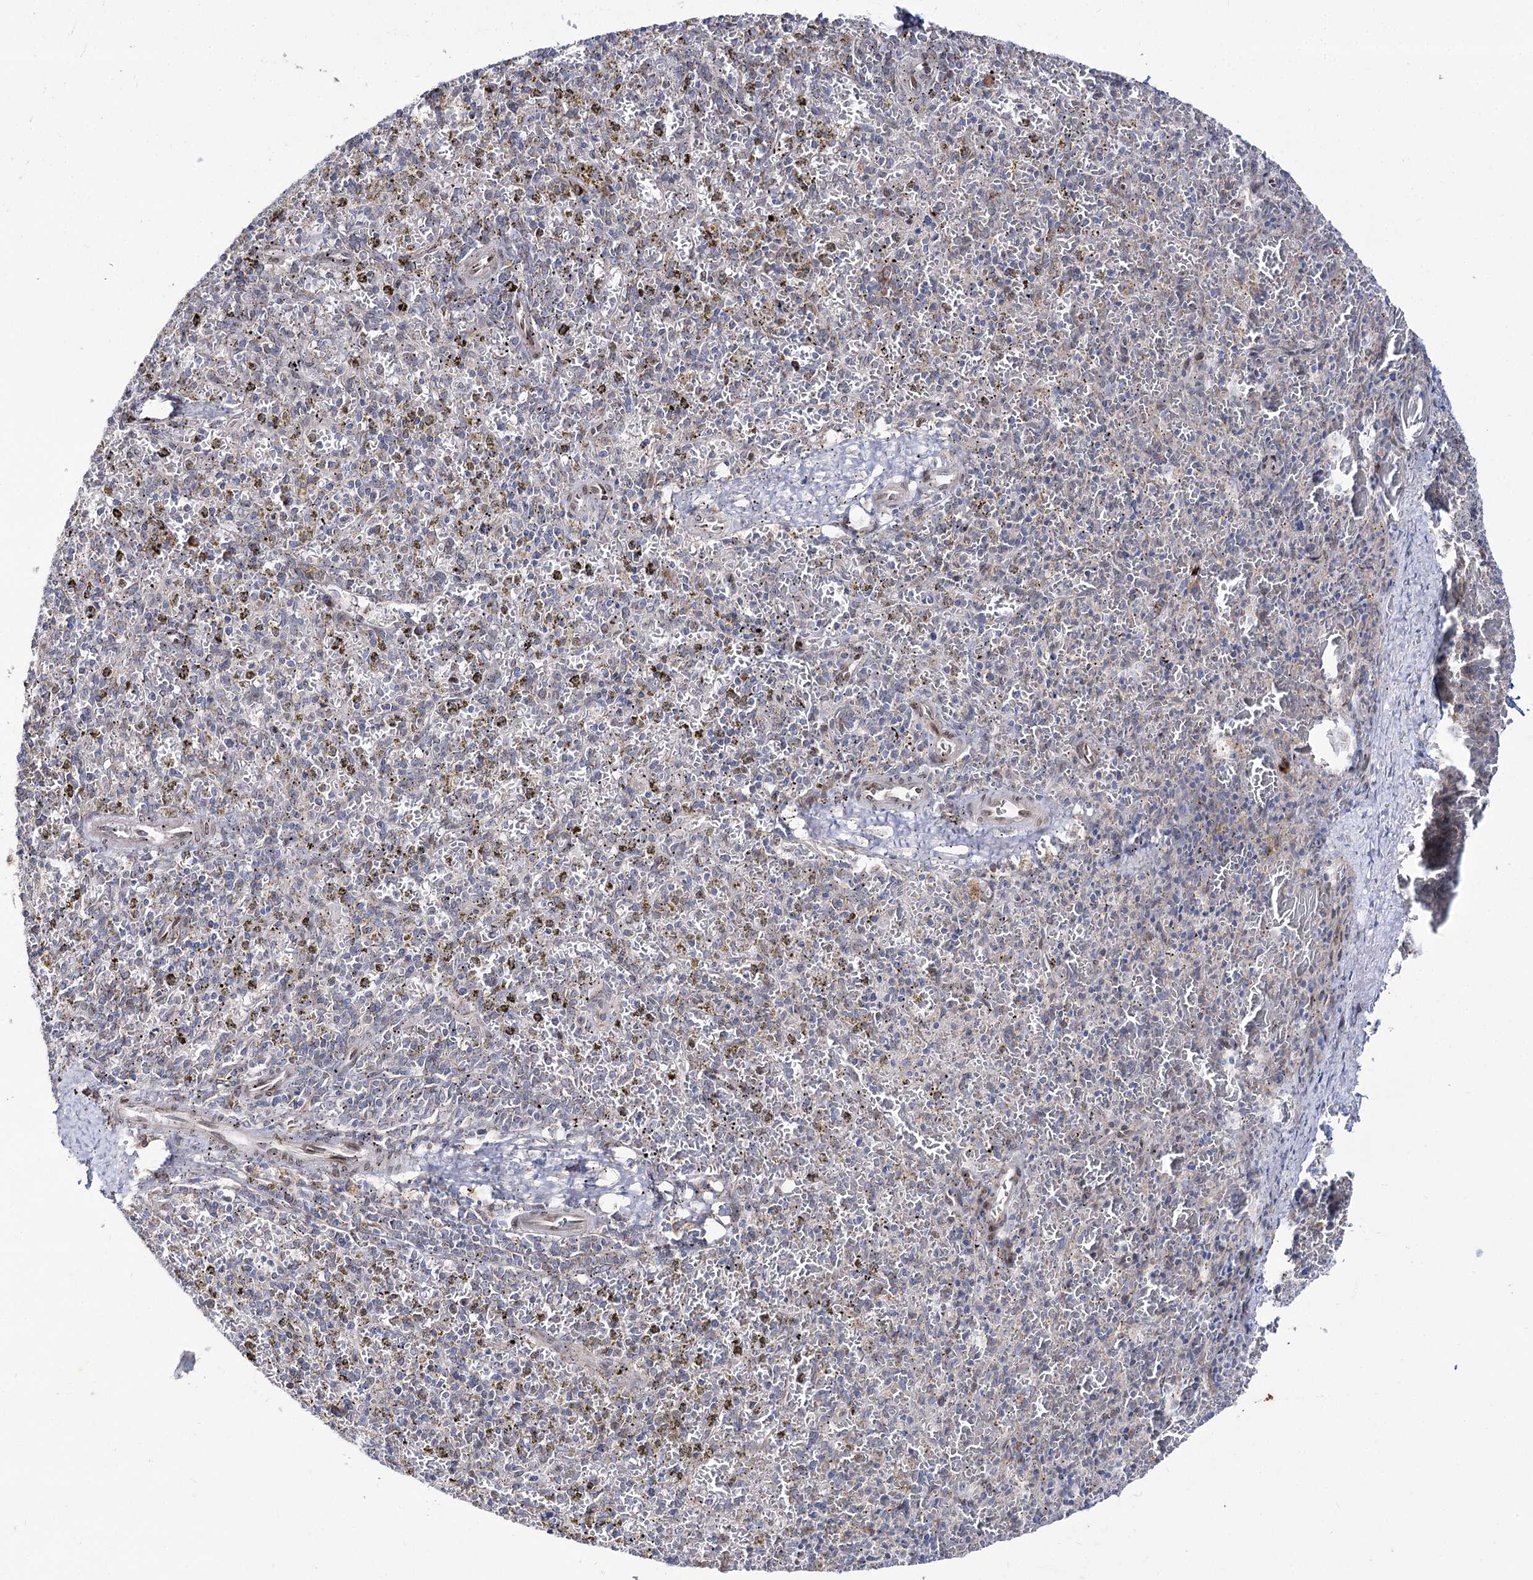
{"staining": {"intensity": "negative", "quantity": "none", "location": "none"}, "tissue": "spleen", "cell_type": "Cells in red pulp", "image_type": "normal", "snomed": [{"axis": "morphology", "description": "Normal tissue, NOS"}, {"axis": "topography", "description": "Spleen"}], "caption": "Immunohistochemistry image of unremarkable spleen stained for a protein (brown), which demonstrates no staining in cells in red pulp.", "gene": "C11orf80", "patient": {"sex": "male", "age": 72}}